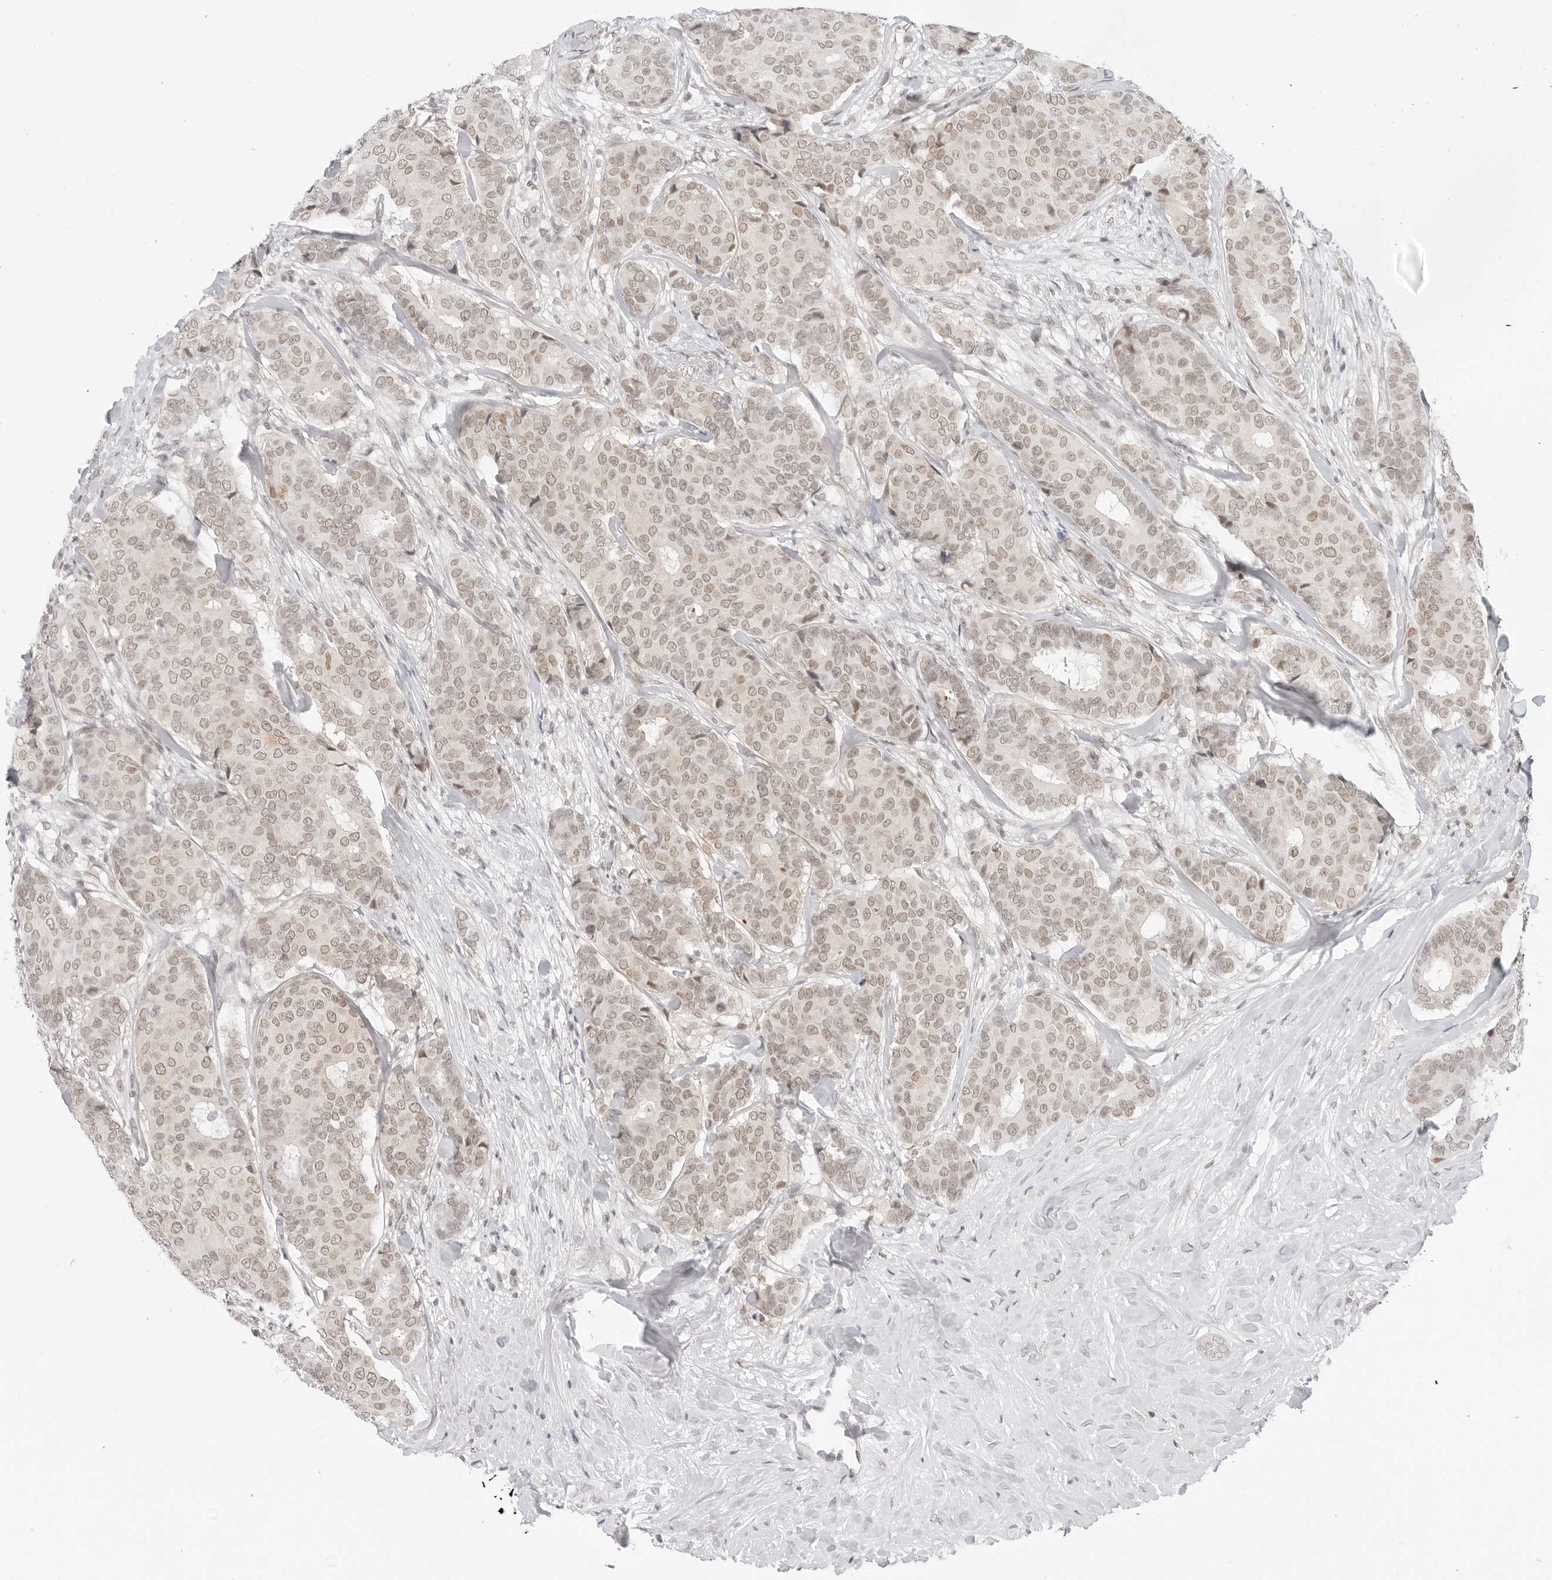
{"staining": {"intensity": "weak", "quantity": ">75%", "location": "nuclear"}, "tissue": "breast cancer", "cell_type": "Tumor cells", "image_type": "cancer", "snomed": [{"axis": "morphology", "description": "Duct carcinoma"}, {"axis": "topography", "description": "Breast"}], "caption": "Breast cancer tissue exhibits weak nuclear expression in about >75% of tumor cells, visualized by immunohistochemistry. Using DAB (3,3'-diaminobenzidine) (brown) and hematoxylin (blue) stains, captured at high magnification using brightfield microscopy.", "gene": "TCIM", "patient": {"sex": "female", "age": 75}}